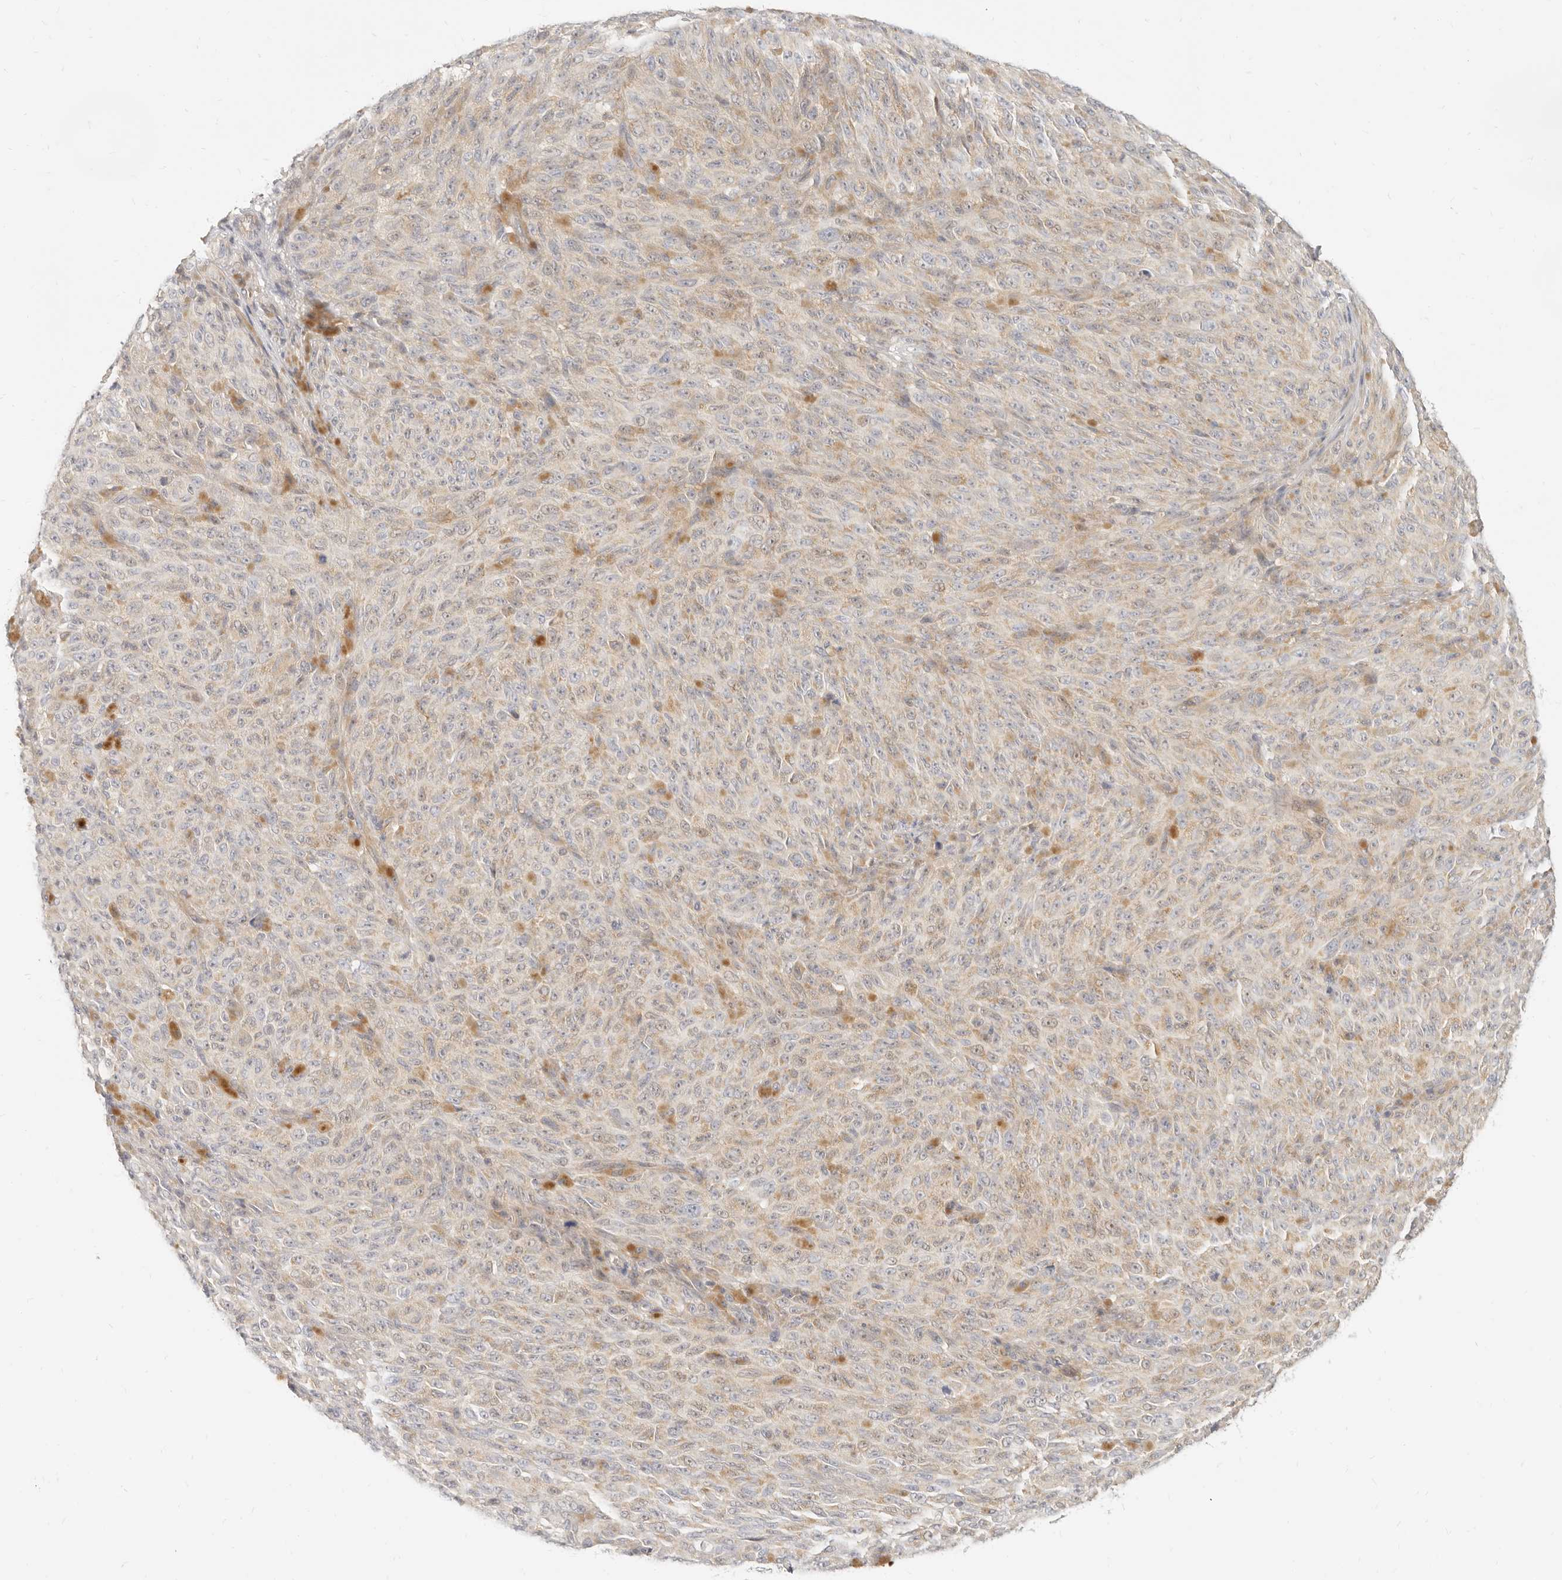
{"staining": {"intensity": "weak", "quantity": "<25%", "location": "cytoplasmic/membranous"}, "tissue": "melanoma", "cell_type": "Tumor cells", "image_type": "cancer", "snomed": [{"axis": "morphology", "description": "Malignant melanoma, NOS"}, {"axis": "topography", "description": "Skin"}], "caption": "A histopathology image of malignant melanoma stained for a protein exhibits no brown staining in tumor cells. The staining was performed using DAB (3,3'-diaminobenzidine) to visualize the protein expression in brown, while the nuclei were stained in blue with hematoxylin (Magnification: 20x).", "gene": "LTB4R2", "patient": {"sex": "female", "age": 82}}